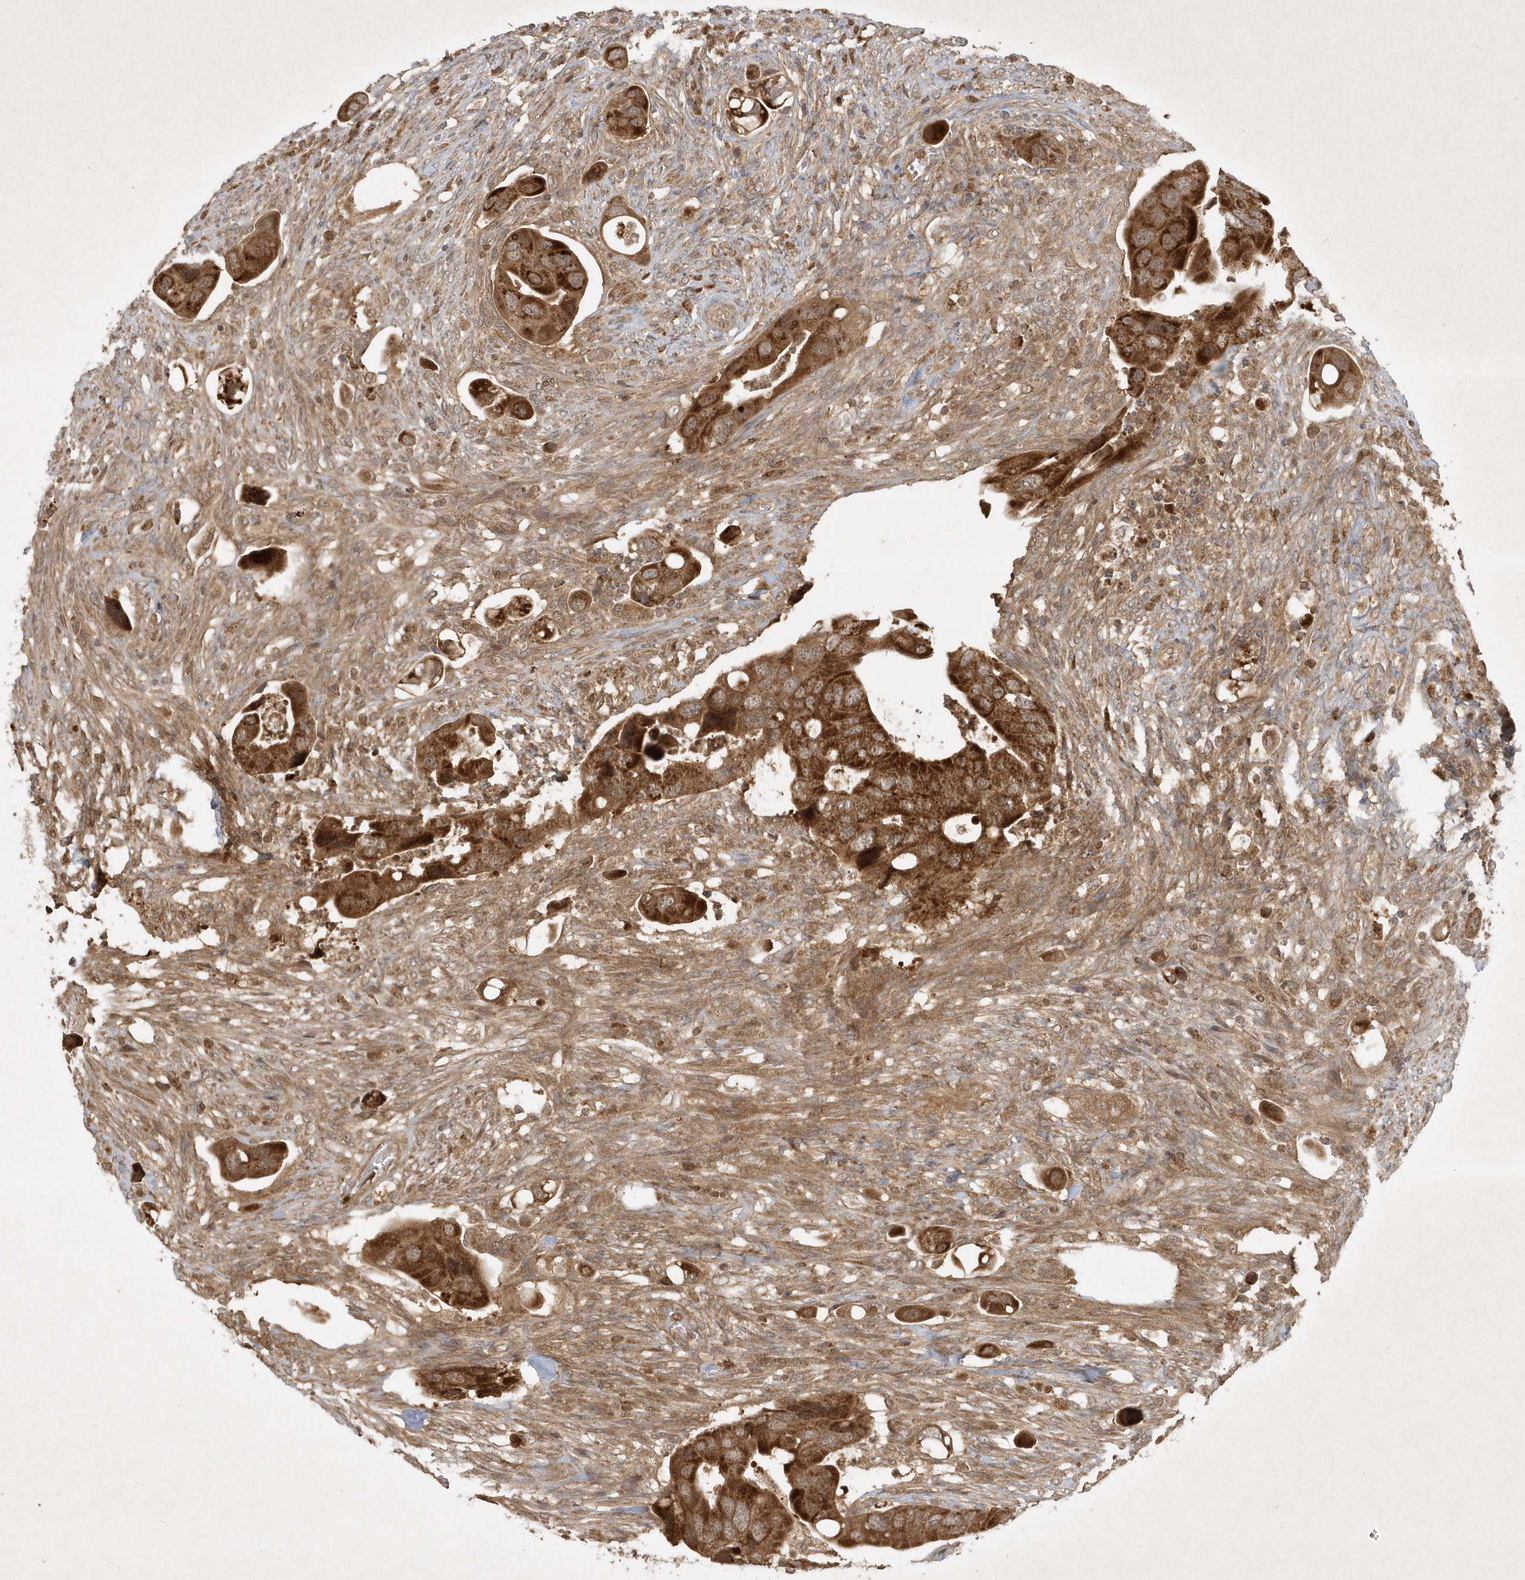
{"staining": {"intensity": "strong", "quantity": ">75%", "location": "cytoplasmic/membranous"}, "tissue": "colorectal cancer", "cell_type": "Tumor cells", "image_type": "cancer", "snomed": [{"axis": "morphology", "description": "Adenocarcinoma, NOS"}, {"axis": "topography", "description": "Rectum"}], "caption": "Immunohistochemical staining of colorectal cancer displays high levels of strong cytoplasmic/membranous staining in approximately >75% of tumor cells.", "gene": "PLTP", "patient": {"sex": "female", "age": 57}}